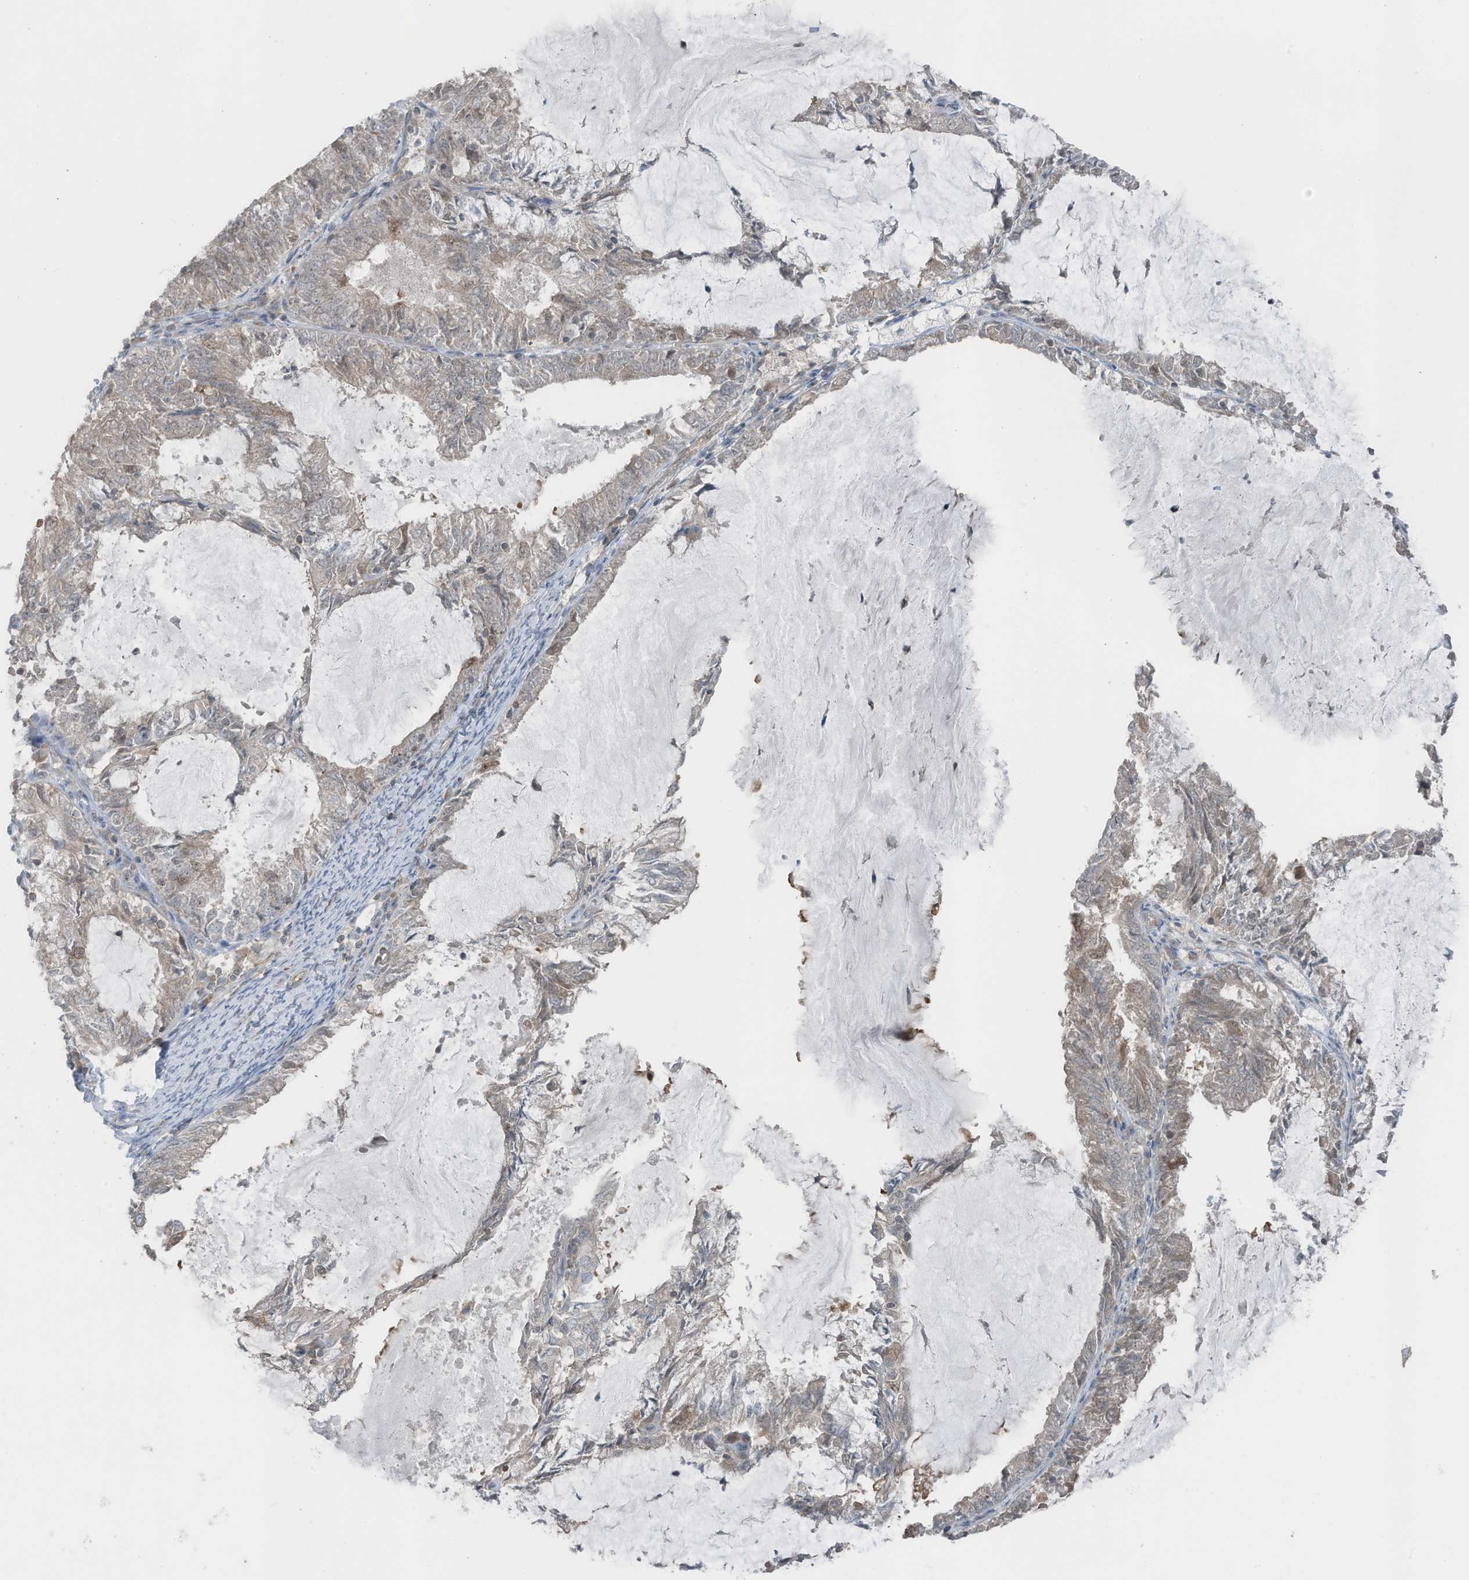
{"staining": {"intensity": "weak", "quantity": "<25%", "location": "cytoplasmic/membranous"}, "tissue": "endometrial cancer", "cell_type": "Tumor cells", "image_type": "cancer", "snomed": [{"axis": "morphology", "description": "Adenocarcinoma, NOS"}, {"axis": "topography", "description": "Endometrium"}], "caption": "Immunohistochemistry (IHC) photomicrograph of human endometrial cancer stained for a protein (brown), which displays no staining in tumor cells. The staining is performed using DAB (3,3'-diaminobenzidine) brown chromogen with nuclei counter-stained in using hematoxylin.", "gene": "TXNDC9", "patient": {"sex": "female", "age": 57}}